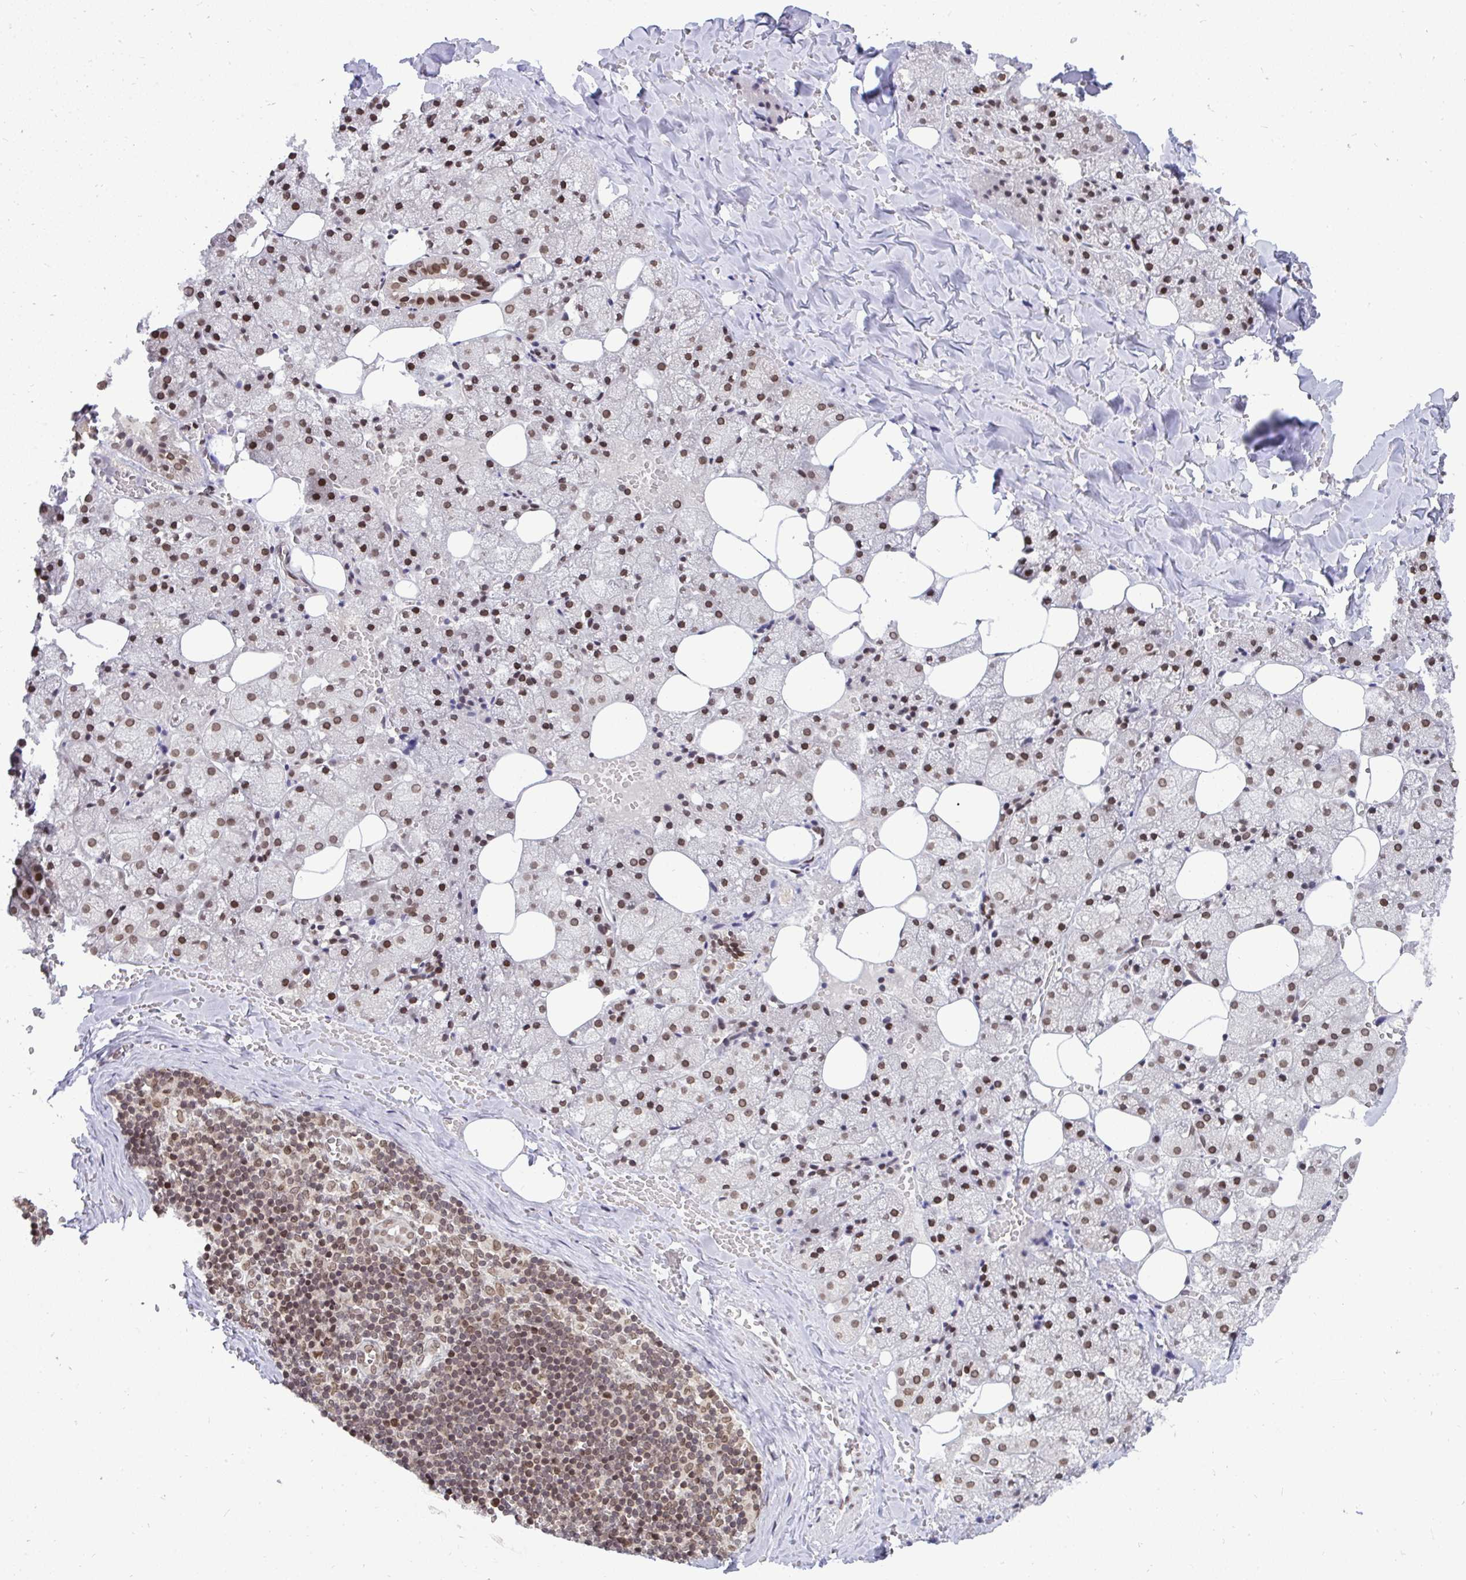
{"staining": {"intensity": "moderate", "quantity": ">75%", "location": "nuclear"}, "tissue": "salivary gland", "cell_type": "Glandular cells", "image_type": "normal", "snomed": [{"axis": "morphology", "description": "Normal tissue, NOS"}, {"axis": "topography", "description": "Salivary gland"}, {"axis": "topography", "description": "Peripheral nerve tissue"}], "caption": "Moderate nuclear protein staining is seen in about >75% of glandular cells in salivary gland.", "gene": "JPT1", "patient": {"sex": "male", "age": 38}}